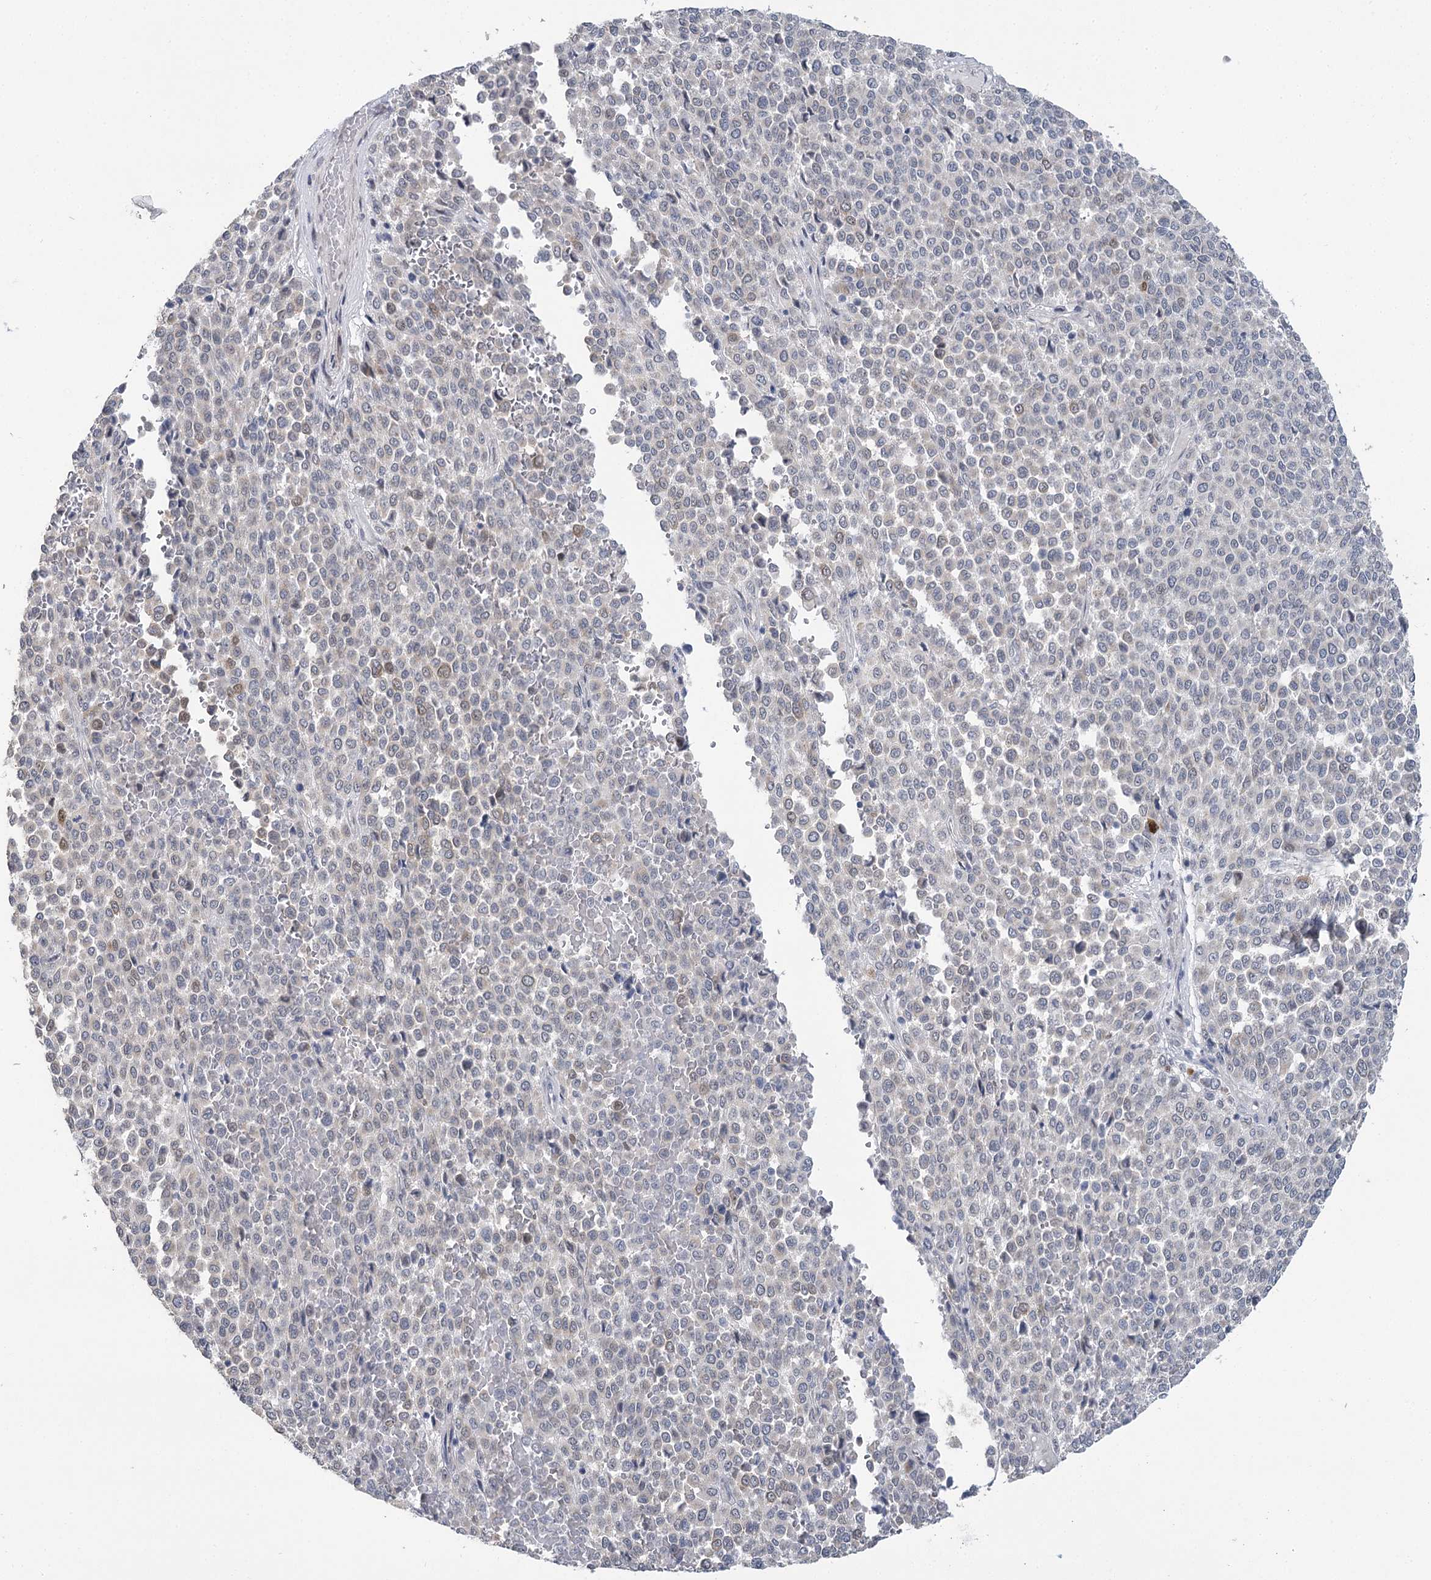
{"staining": {"intensity": "negative", "quantity": "none", "location": "none"}, "tissue": "melanoma", "cell_type": "Tumor cells", "image_type": "cancer", "snomed": [{"axis": "morphology", "description": "Malignant melanoma, Metastatic site"}, {"axis": "topography", "description": "Pancreas"}], "caption": "The histopathology image shows no significant staining in tumor cells of malignant melanoma (metastatic site).", "gene": "PHYHIPL", "patient": {"sex": "female", "age": 30}}